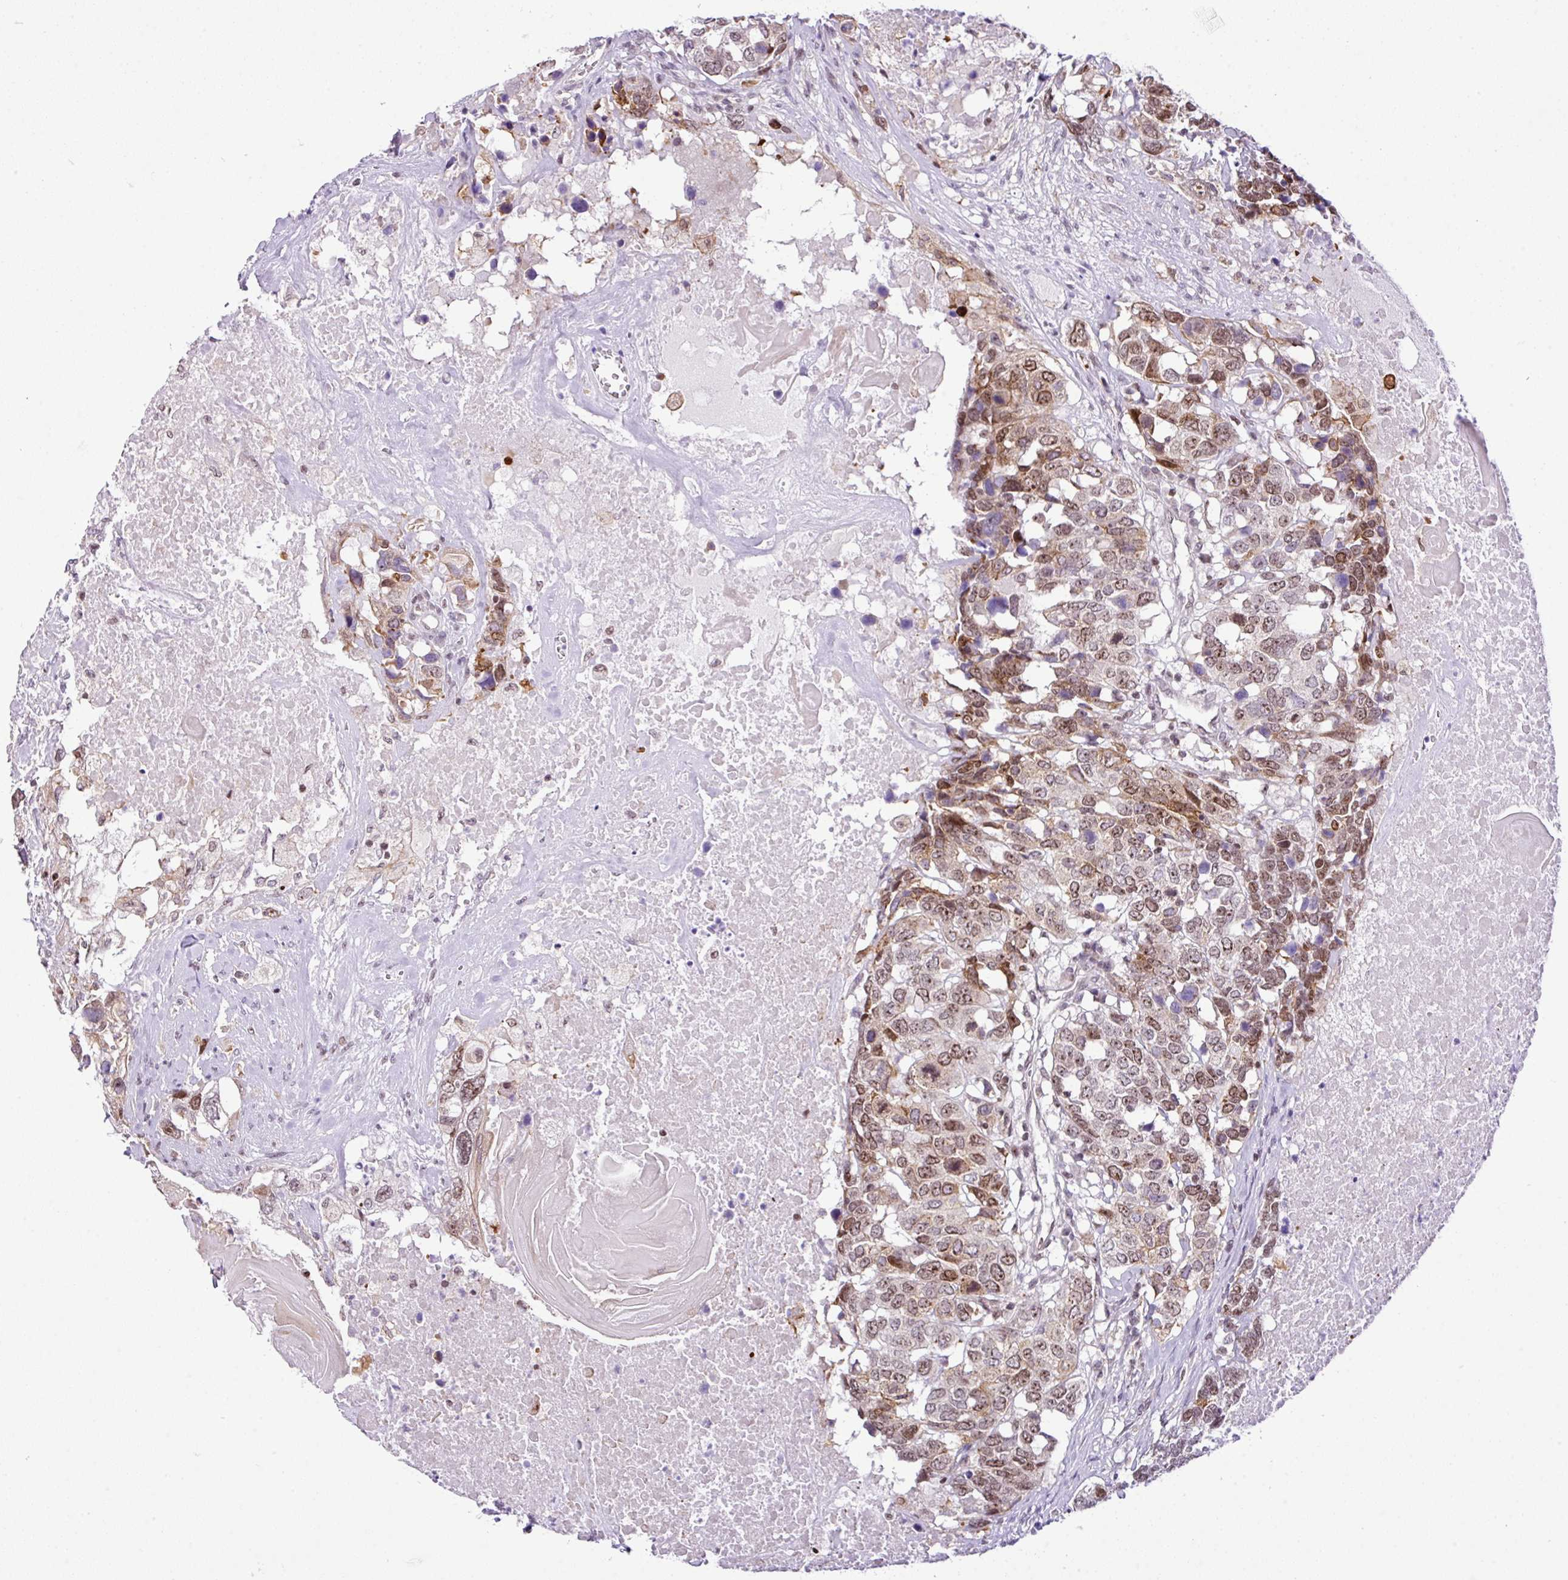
{"staining": {"intensity": "moderate", "quantity": ">75%", "location": "nuclear"}, "tissue": "head and neck cancer", "cell_type": "Tumor cells", "image_type": "cancer", "snomed": [{"axis": "morphology", "description": "Squamous cell carcinoma, NOS"}, {"axis": "topography", "description": "Head-Neck"}], "caption": "Immunohistochemistry (DAB) staining of head and neck cancer shows moderate nuclear protein staining in about >75% of tumor cells.", "gene": "CCDC137", "patient": {"sex": "male", "age": 66}}